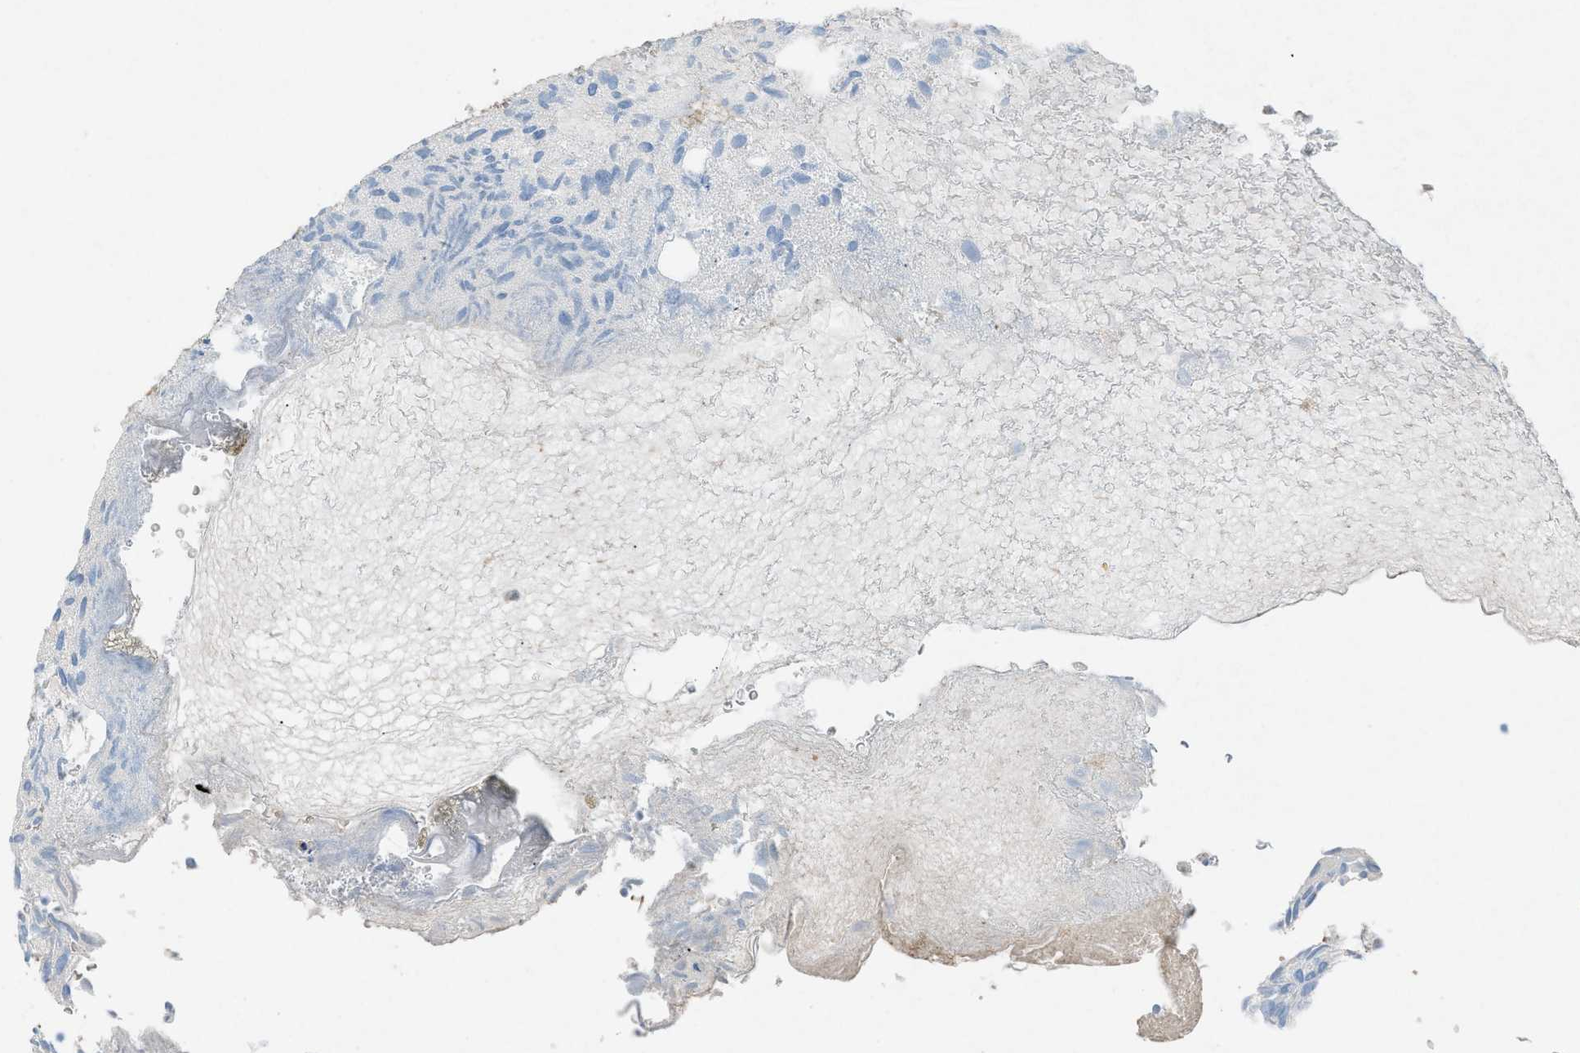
{"staining": {"intensity": "weak", "quantity": ">75%", "location": "cytoplasmic/membranous"}, "tissue": "urothelial cancer", "cell_type": "Tumor cells", "image_type": "cancer", "snomed": [{"axis": "morphology", "description": "Urothelial carcinoma, Low grade"}, {"axis": "topography", "description": "Urinary bladder"}], "caption": "Tumor cells display weak cytoplasmic/membranous positivity in approximately >75% of cells in urothelial carcinoma (low-grade).", "gene": "NCK2", "patient": {"sex": "male", "age": 78}}